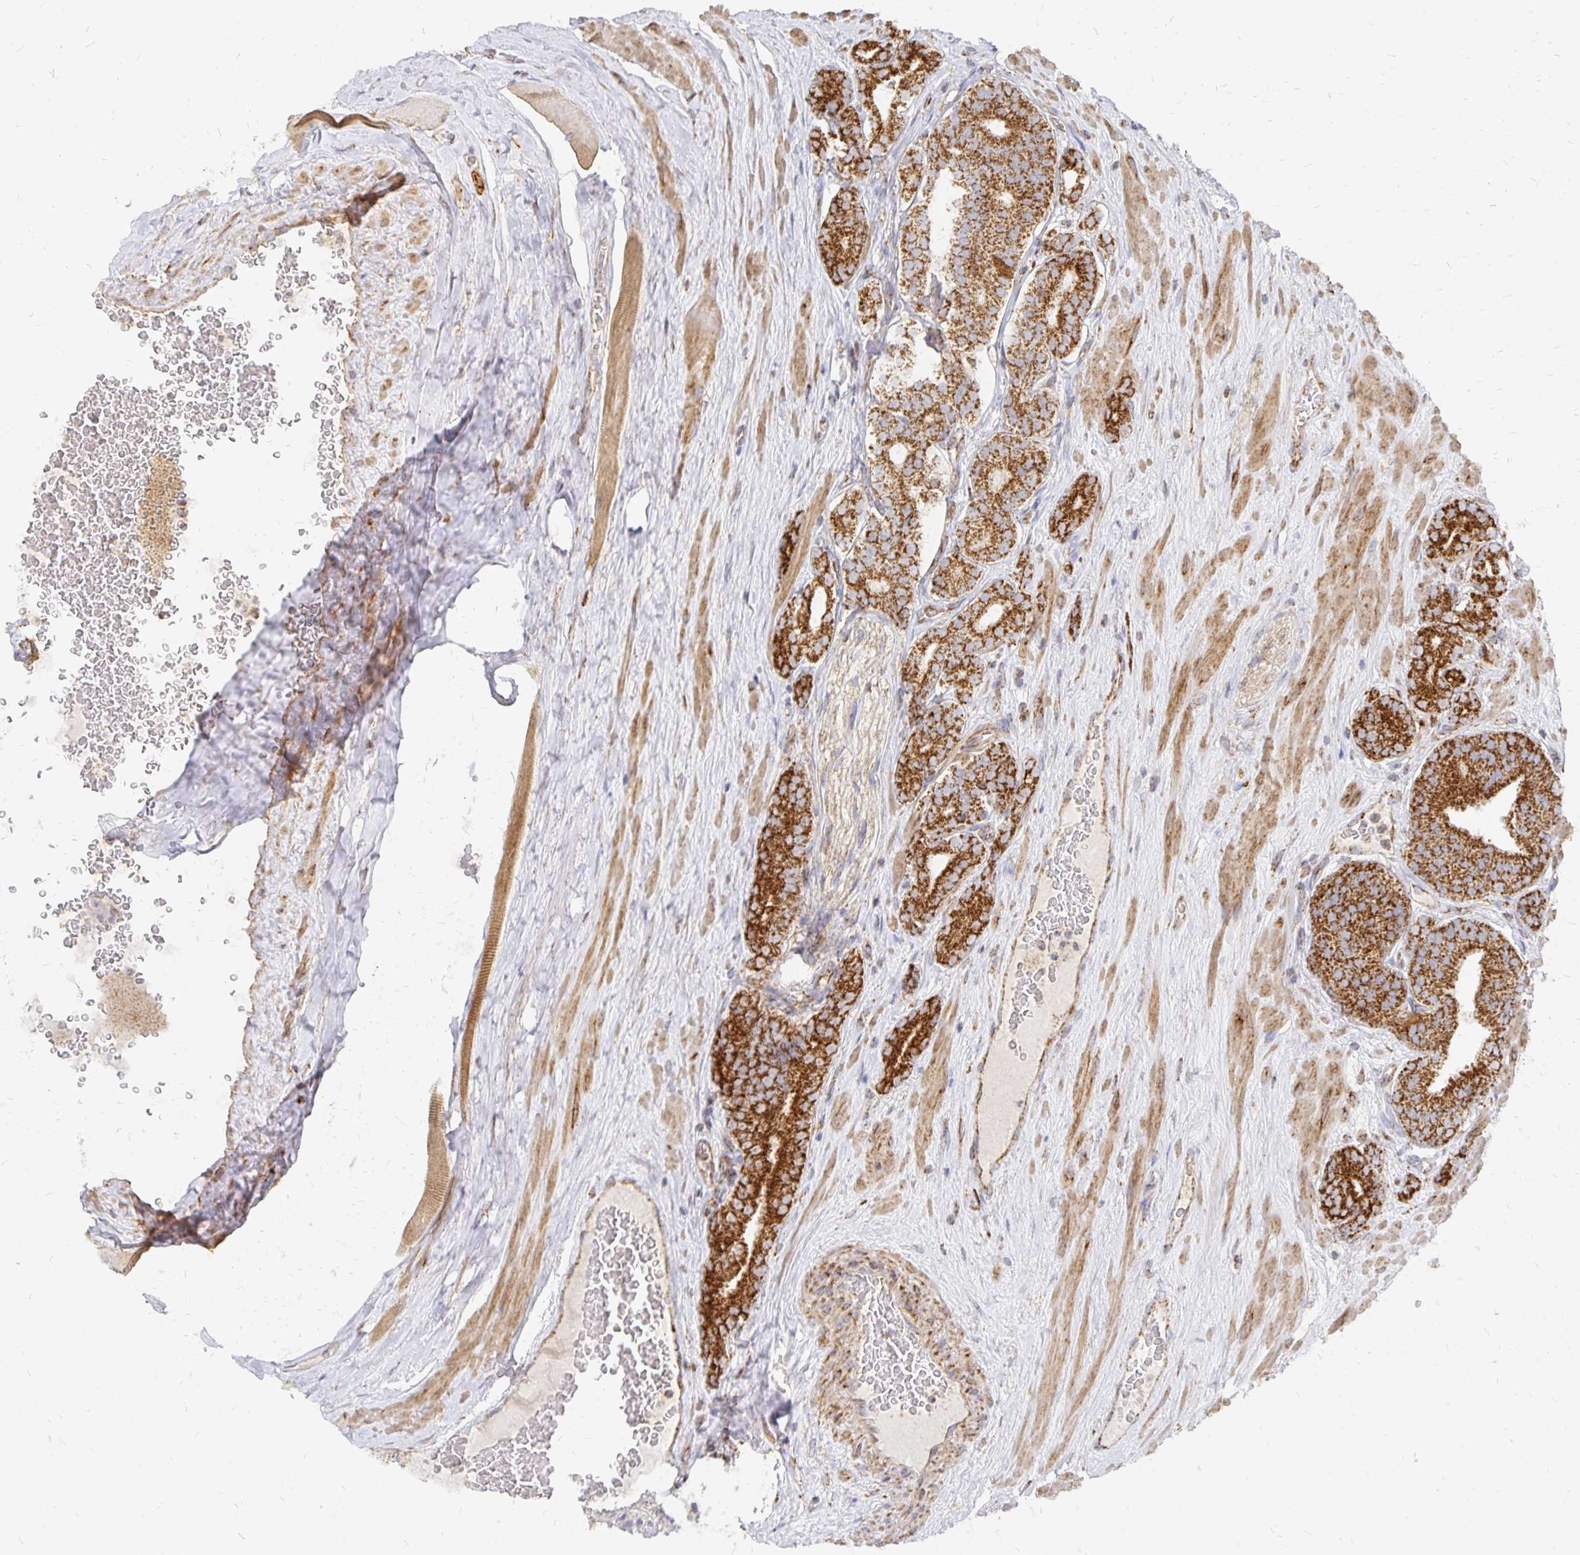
{"staining": {"intensity": "strong", "quantity": ">75%", "location": "cytoplasmic/membranous"}, "tissue": "prostate cancer", "cell_type": "Tumor cells", "image_type": "cancer", "snomed": [{"axis": "morphology", "description": "Adenocarcinoma, High grade"}, {"axis": "topography", "description": "Prostate"}], "caption": "Protein staining by immunohistochemistry demonstrates strong cytoplasmic/membranous staining in approximately >75% of tumor cells in prostate adenocarcinoma (high-grade). (DAB (3,3'-diaminobenzidine) IHC, brown staining for protein, blue staining for nuclei).", "gene": "STOML2", "patient": {"sex": "male", "age": 66}}